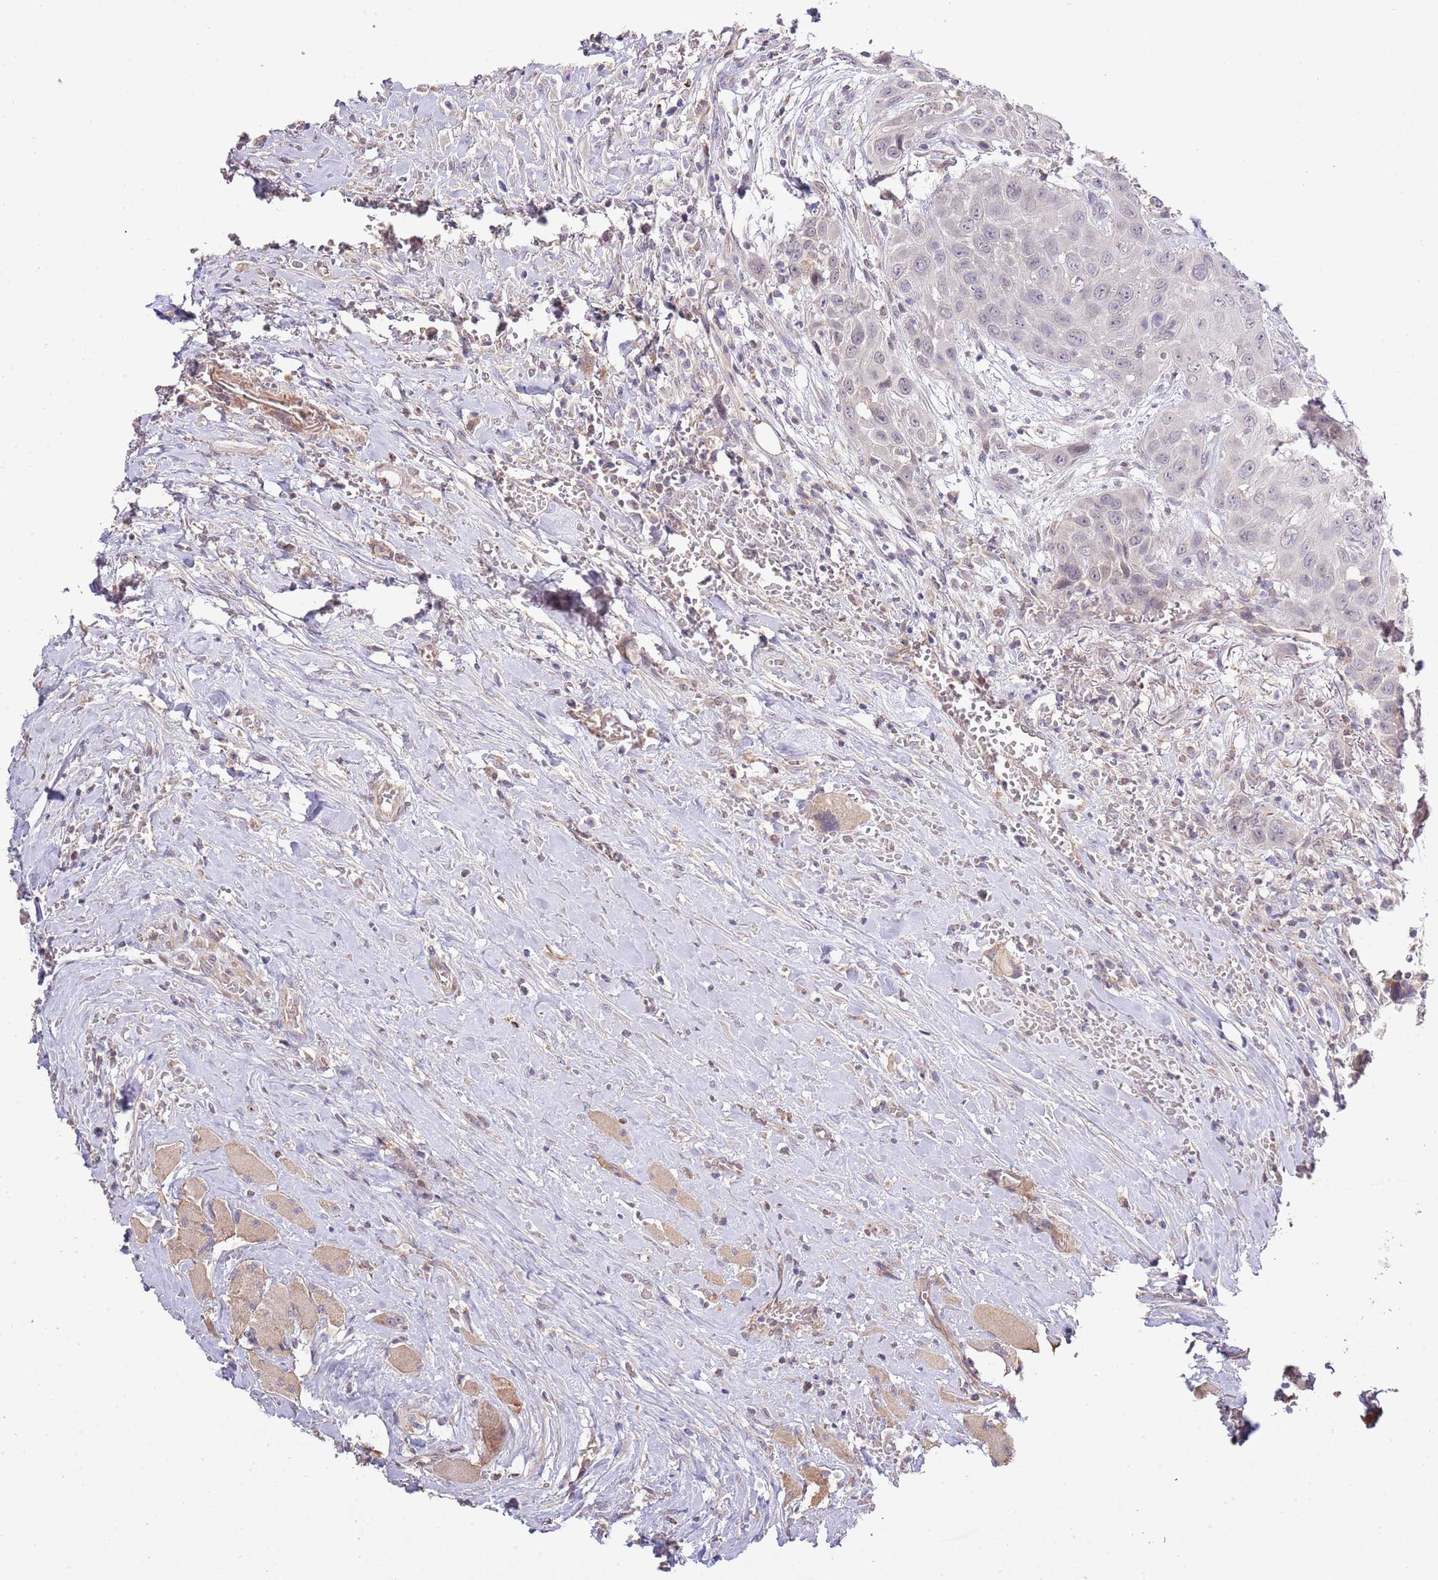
{"staining": {"intensity": "negative", "quantity": "none", "location": "none"}, "tissue": "head and neck cancer", "cell_type": "Tumor cells", "image_type": "cancer", "snomed": [{"axis": "morphology", "description": "Squamous cell carcinoma, NOS"}, {"axis": "topography", "description": "Head-Neck"}], "caption": "DAB (3,3'-diaminobenzidine) immunohistochemical staining of human head and neck cancer shows no significant expression in tumor cells. (Brightfield microscopy of DAB (3,3'-diaminobenzidine) immunohistochemistry at high magnification).", "gene": "IVD", "patient": {"sex": "male", "age": 81}}